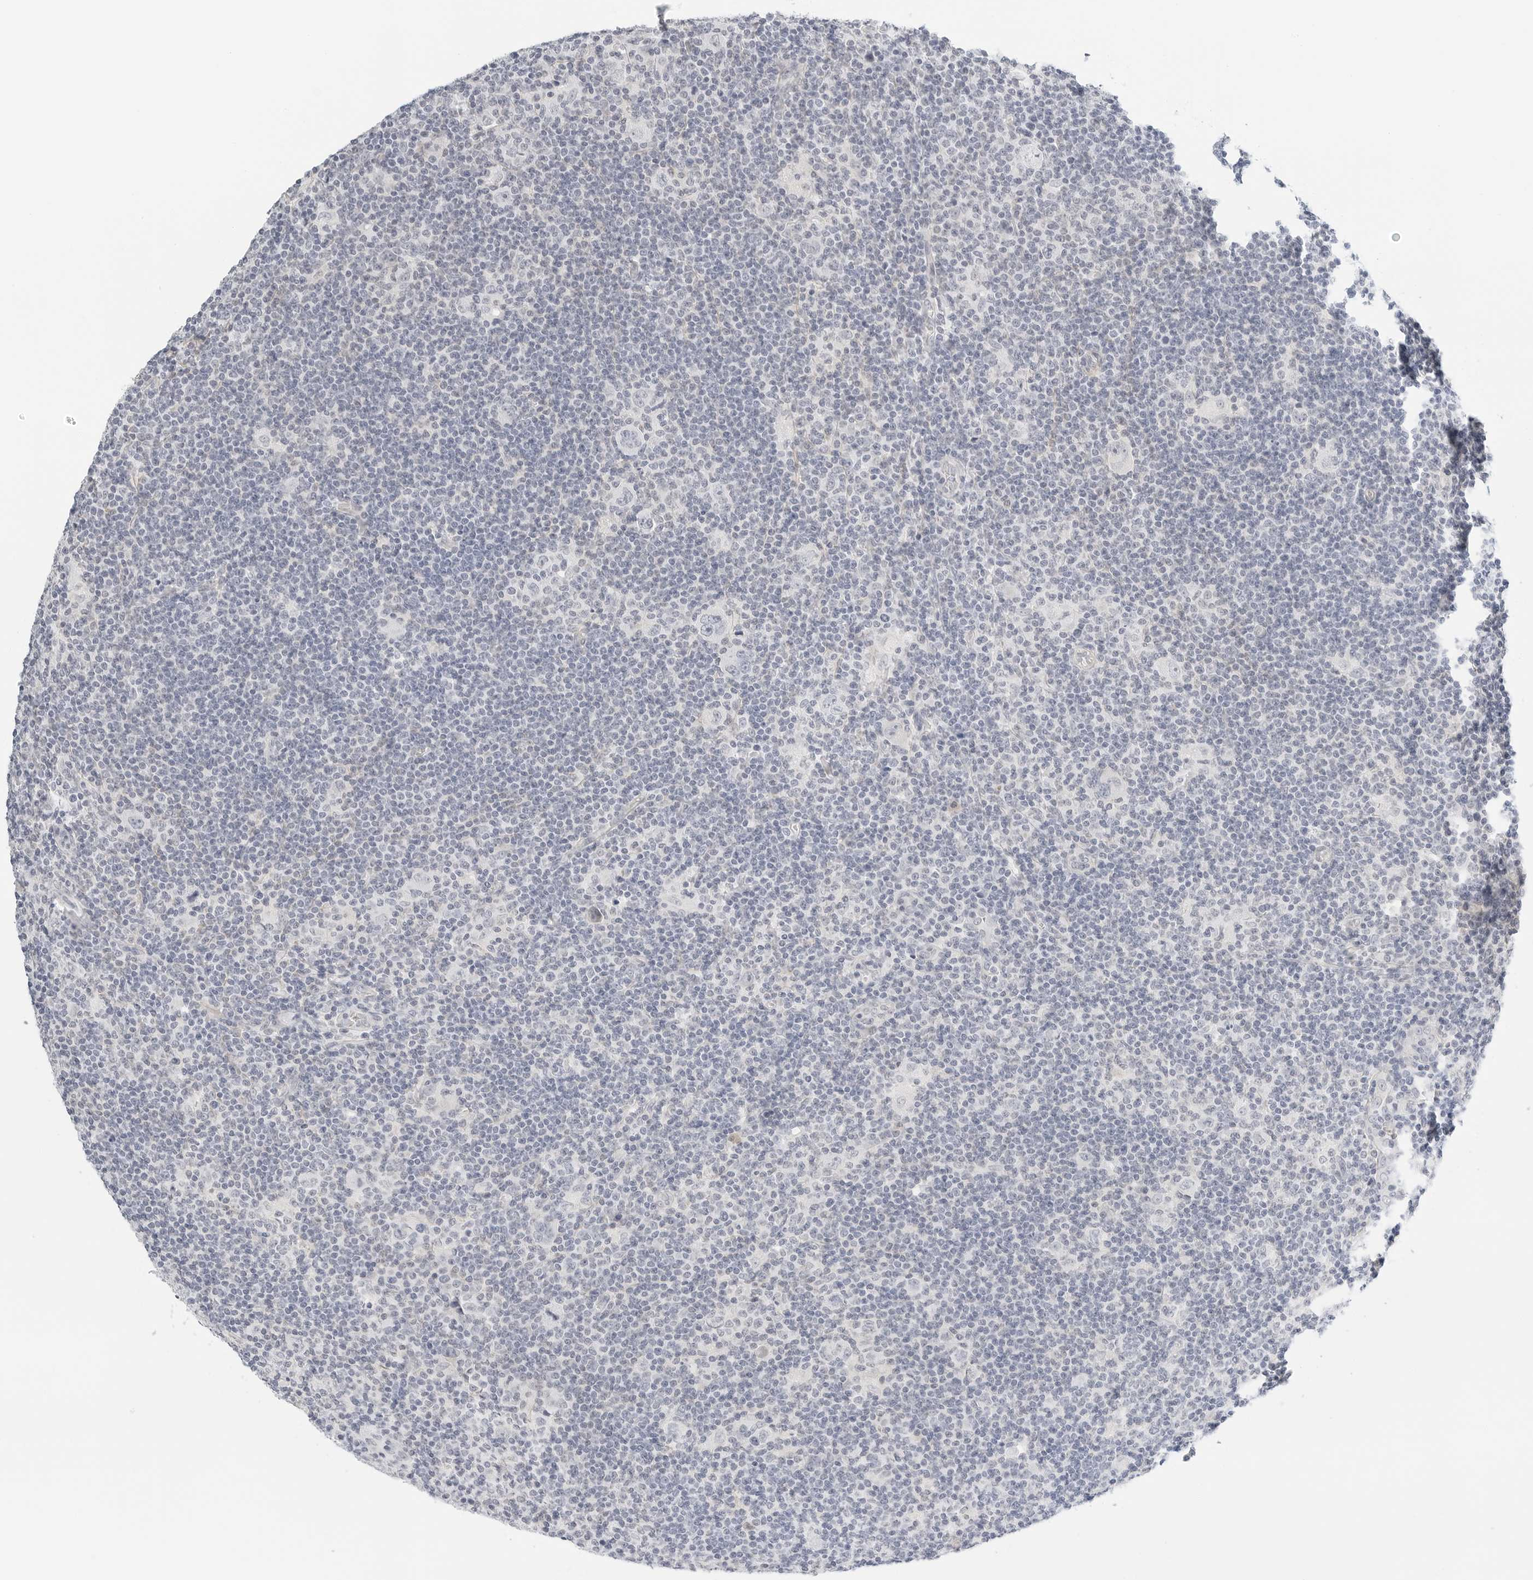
{"staining": {"intensity": "negative", "quantity": "none", "location": "none"}, "tissue": "lymphoma", "cell_type": "Tumor cells", "image_type": "cancer", "snomed": [{"axis": "morphology", "description": "Hodgkin's disease, NOS"}, {"axis": "topography", "description": "Lymph node"}], "caption": "The histopathology image shows no significant positivity in tumor cells of Hodgkin's disease.", "gene": "PKDCC", "patient": {"sex": "female", "age": 57}}